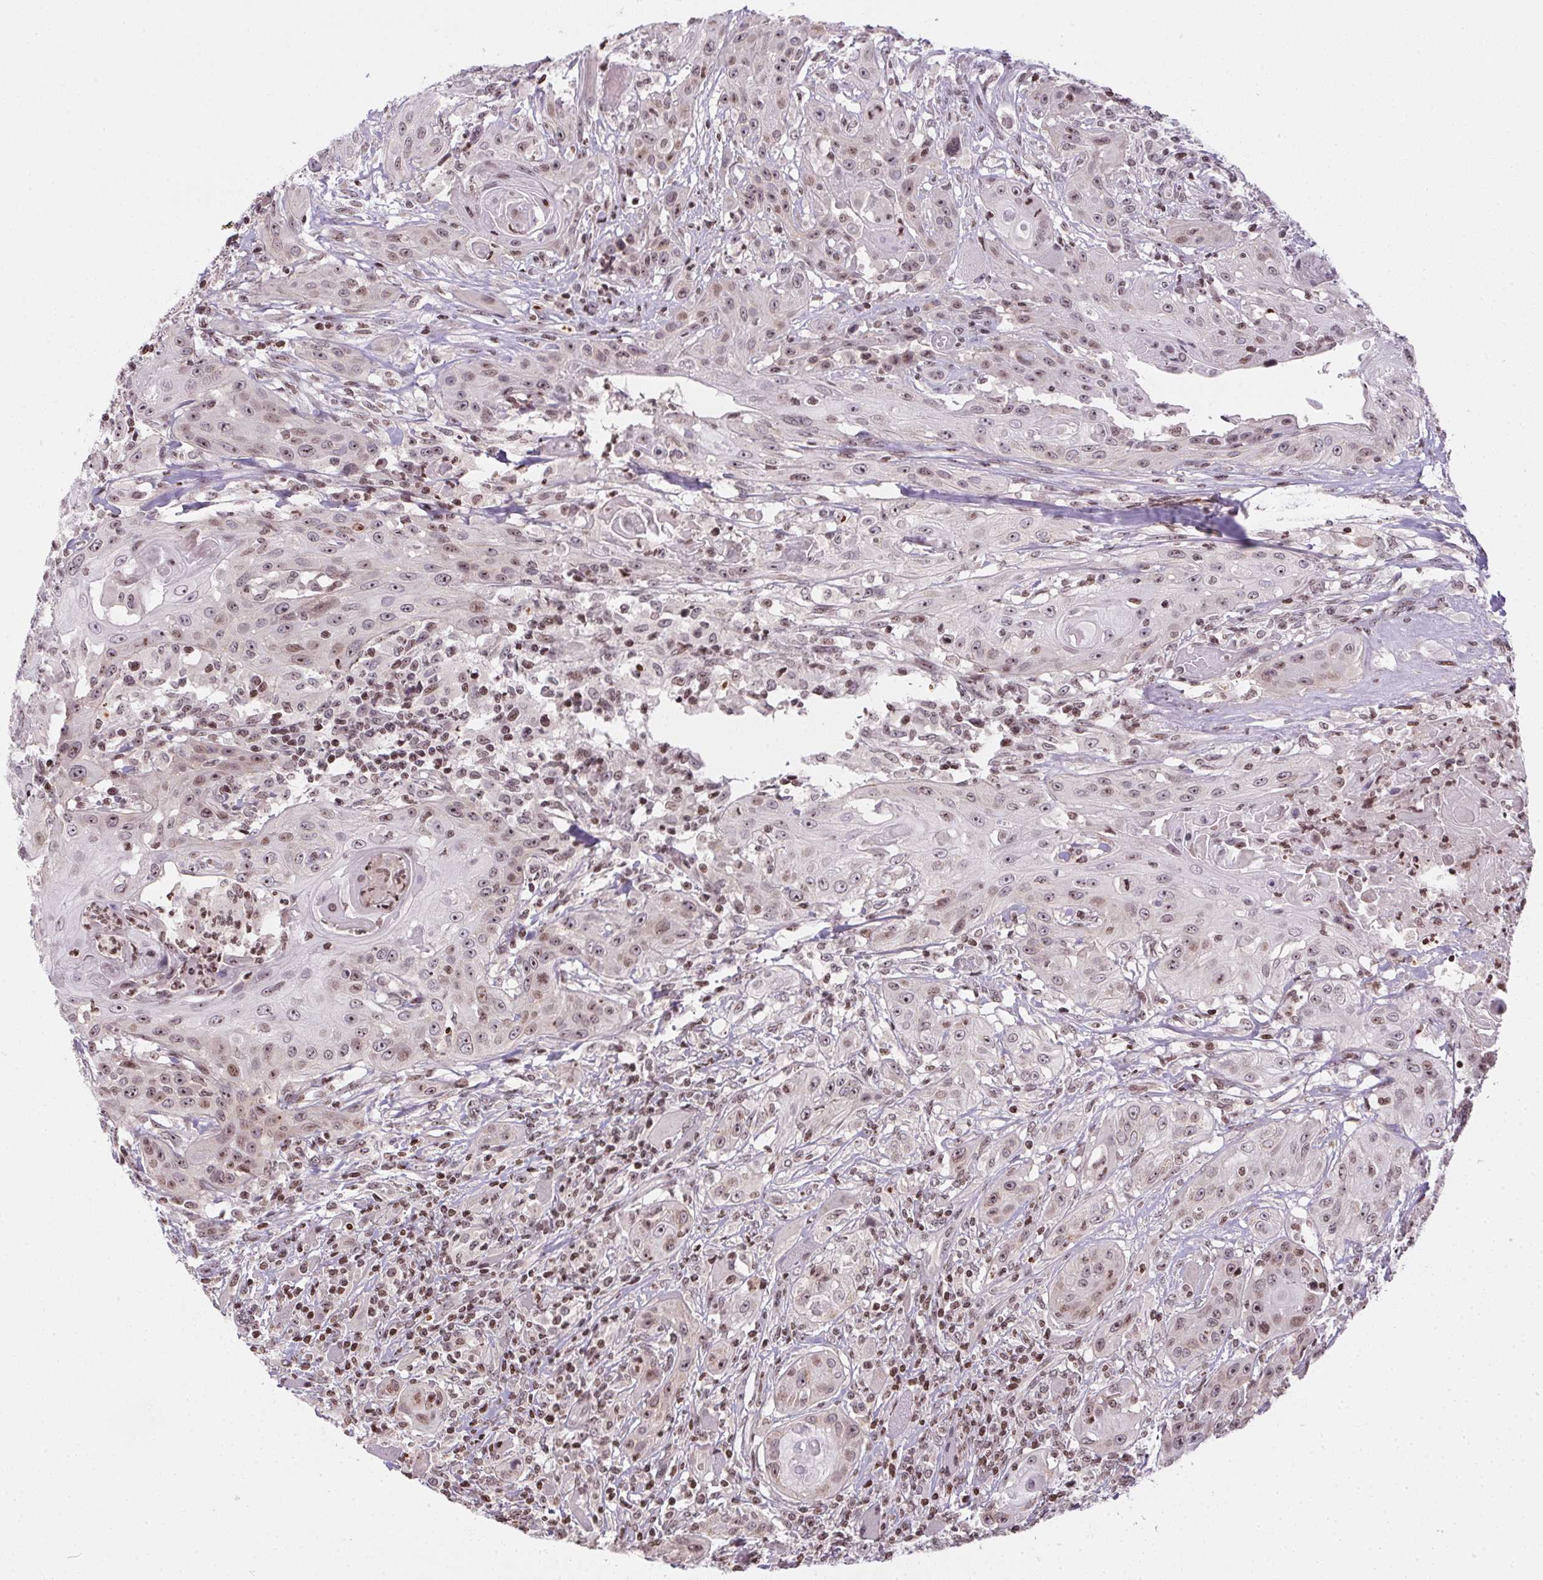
{"staining": {"intensity": "weak", "quantity": ">75%", "location": "nuclear"}, "tissue": "head and neck cancer", "cell_type": "Tumor cells", "image_type": "cancer", "snomed": [{"axis": "morphology", "description": "Squamous cell carcinoma, NOS"}, {"axis": "topography", "description": "Oral tissue"}, {"axis": "topography", "description": "Head-Neck"}, {"axis": "topography", "description": "Neck, NOS"}], "caption": "Immunohistochemical staining of human head and neck cancer displays low levels of weak nuclear protein staining in about >75% of tumor cells.", "gene": "RNF181", "patient": {"sex": "female", "age": 55}}